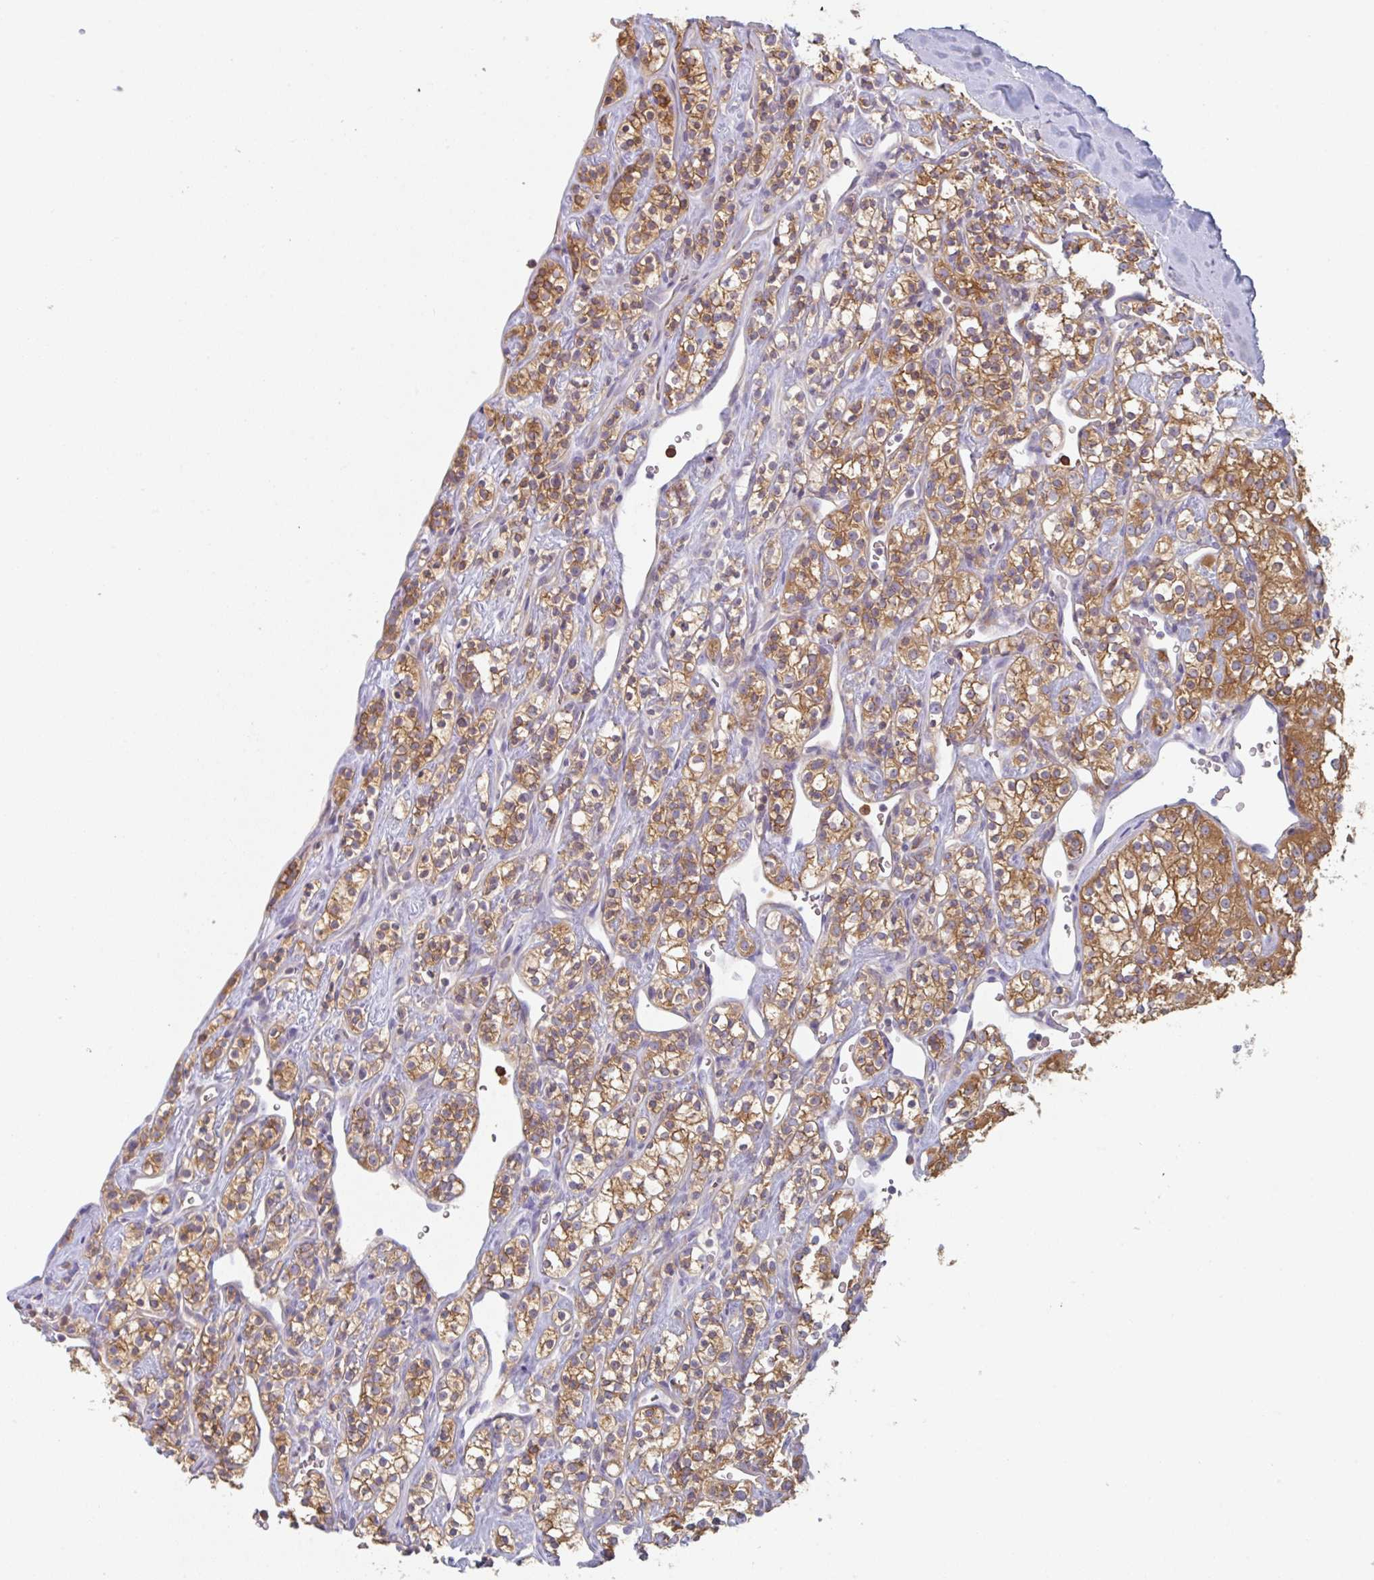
{"staining": {"intensity": "strong", "quantity": ">75%", "location": "cytoplasmic/membranous"}, "tissue": "renal cancer", "cell_type": "Tumor cells", "image_type": "cancer", "snomed": [{"axis": "morphology", "description": "Adenocarcinoma, NOS"}, {"axis": "topography", "description": "Kidney"}], "caption": "DAB (3,3'-diaminobenzidine) immunohistochemical staining of renal cancer exhibits strong cytoplasmic/membranous protein staining in about >75% of tumor cells.", "gene": "AMPD2", "patient": {"sex": "male", "age": 77}}